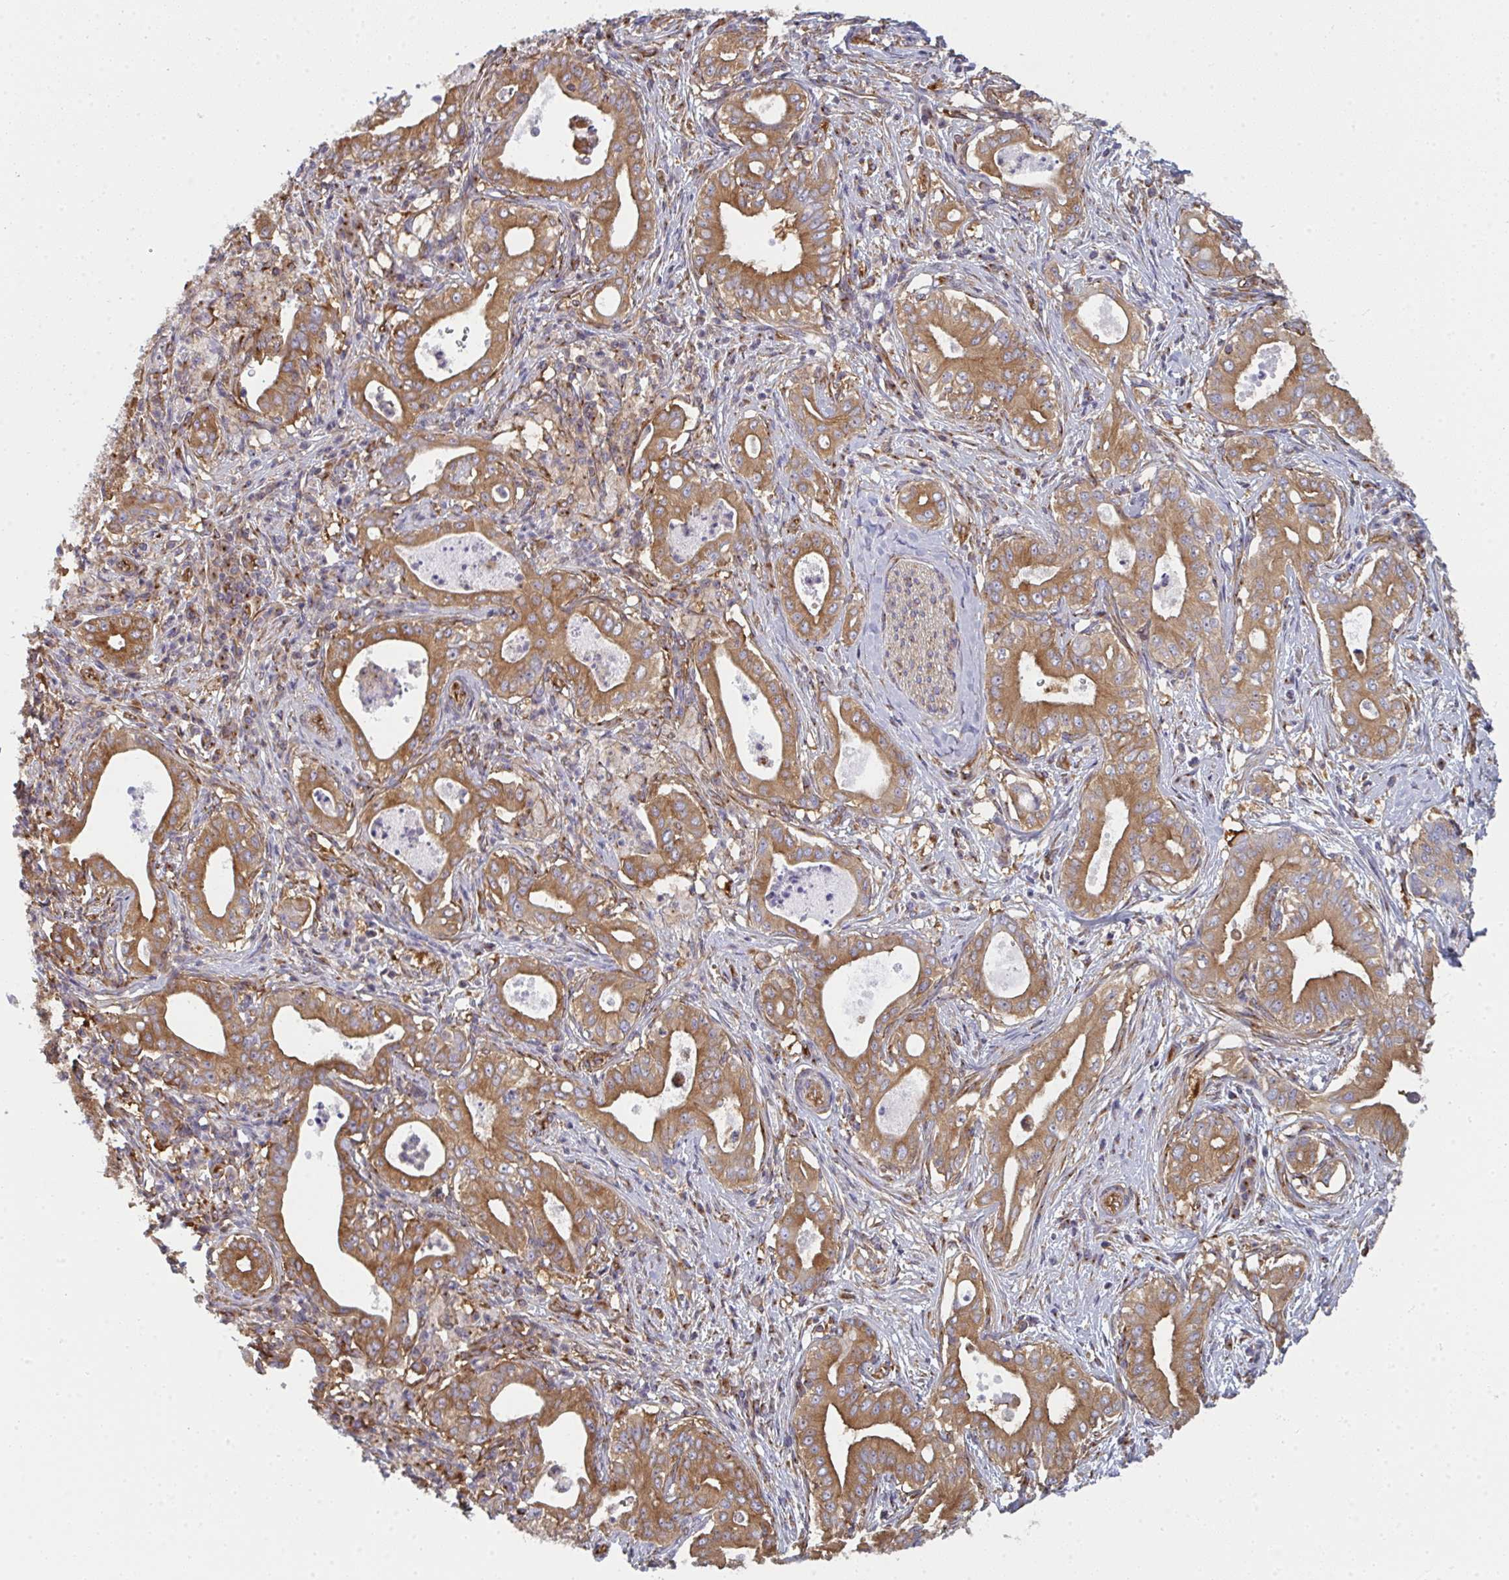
{"staining": {"intensity": "moderate", "quantity": ">75%", "location": "cytoplasmic/membranous"}, "tissue": "pancreatic cancer", "cell_type": "Tumor cells", "image_type": "cancer", "snomed": [{"axis": "morphology", "description": "Adenocarcinoma, NOS"}, {"axis": "topography", "description": "Pancreas"}], "caption": "Pancreatic cancer (adenocarcinoma) stained with IHC demonstrates moderate cytoplasmic/membranous positivity in approximately >75% of tumor cells. (DAB (3,3'-diaminobenzidine) IHC, brown staining for protein, blue staining for nuclei).", "gene": "DYNC1I2", "patient": {"sex": "male", "age": 71}}